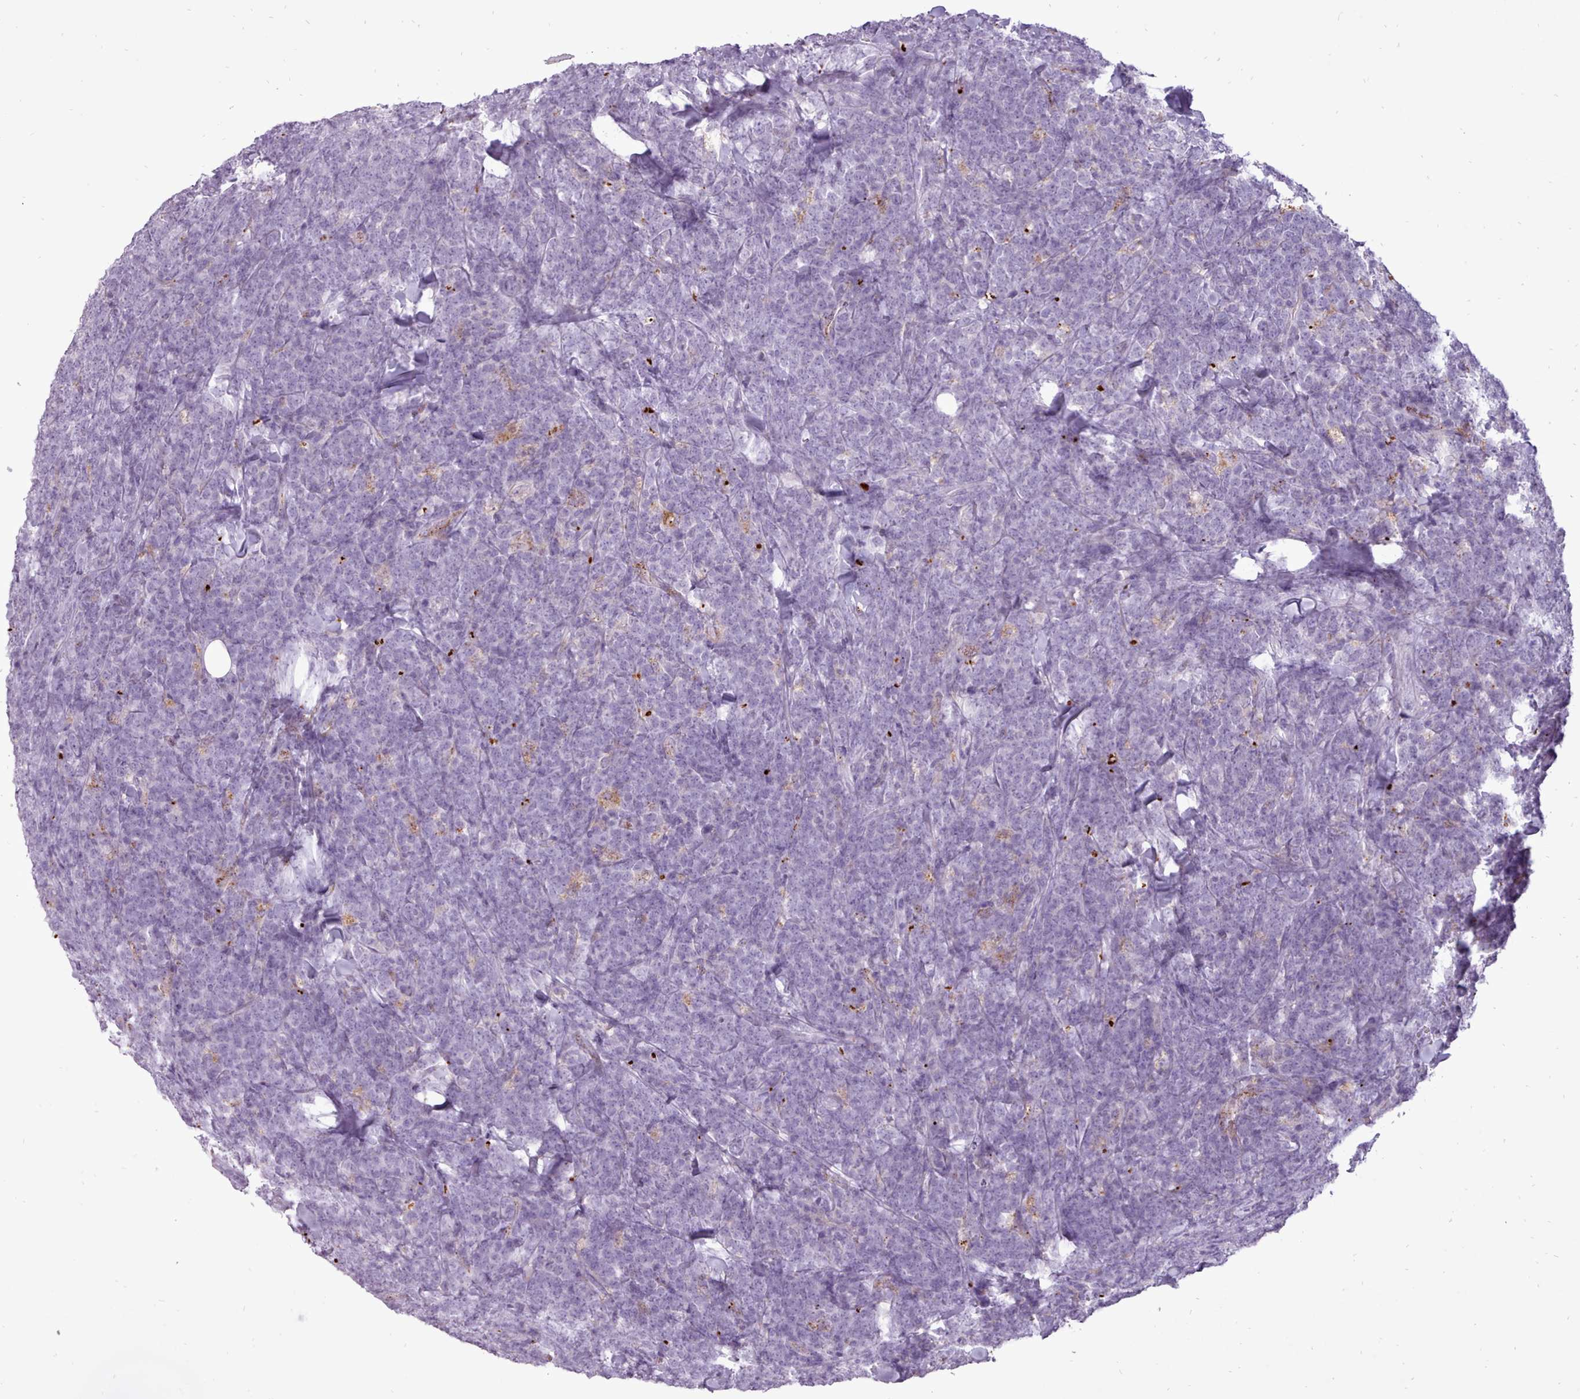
{"staining": {"intensity": "negative", "quantity": "none", "location": "none"}, "tissue": "lymphoma", "cell_type": "Tumor cells", "image_type": "cancer", "snomed": [{"axis": "morphology", "description": "Malignant lymphoma, non-Hodgkin's type, High grade"}, {"axis": "topography", "description": "Small intestine"}], "caption": "The micrograph displays no significant staining in tumor cells of high-grade malignant lymphoma, non-Hodgkin's type.", "gene": "ATRAID", "patient": {"sex": "male", "age": 8}}